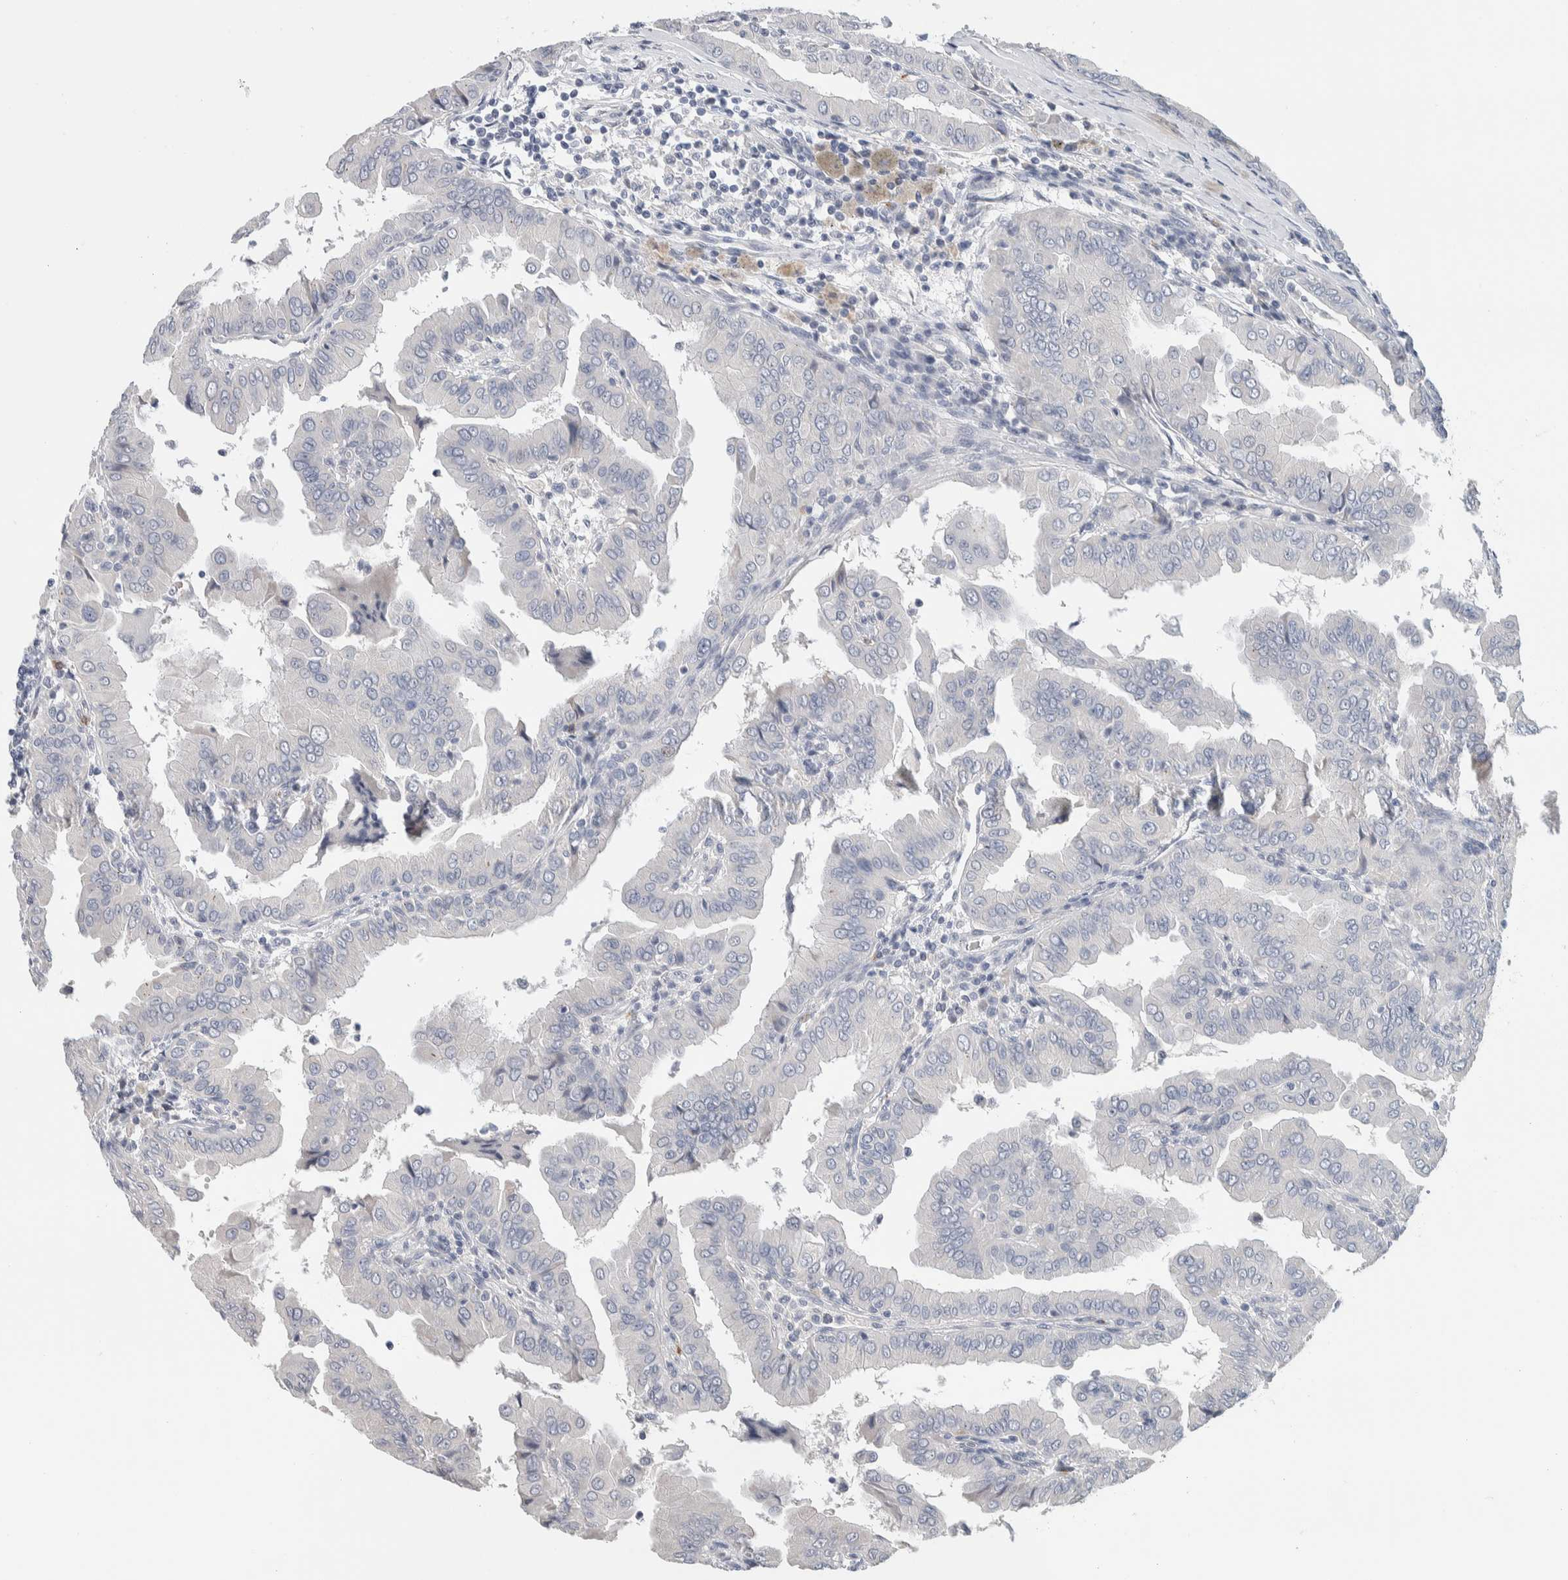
{"staining": {"intensity": "negative", "quantity": "none", "location": "none"}, "tissue": "thyroid cancer", "cell_type": "Tumor cells", "image_type": "cancer", "snomed": [{"axis": "morphology", "description": "Papillary adenocarcinoma, NOS"}, {"axis": "topography", "description": "Thyroid gland"}], "caption": "Immunohistochemistry photomicrograph of neoplastic tissue: thyroid cancer stained with DAB (3,3'-diaminobenzidine) reveals no significant protein positivity in tumor cells.", "gene": "SCN2A", "patient": {"sex": "male", "age": 33}}